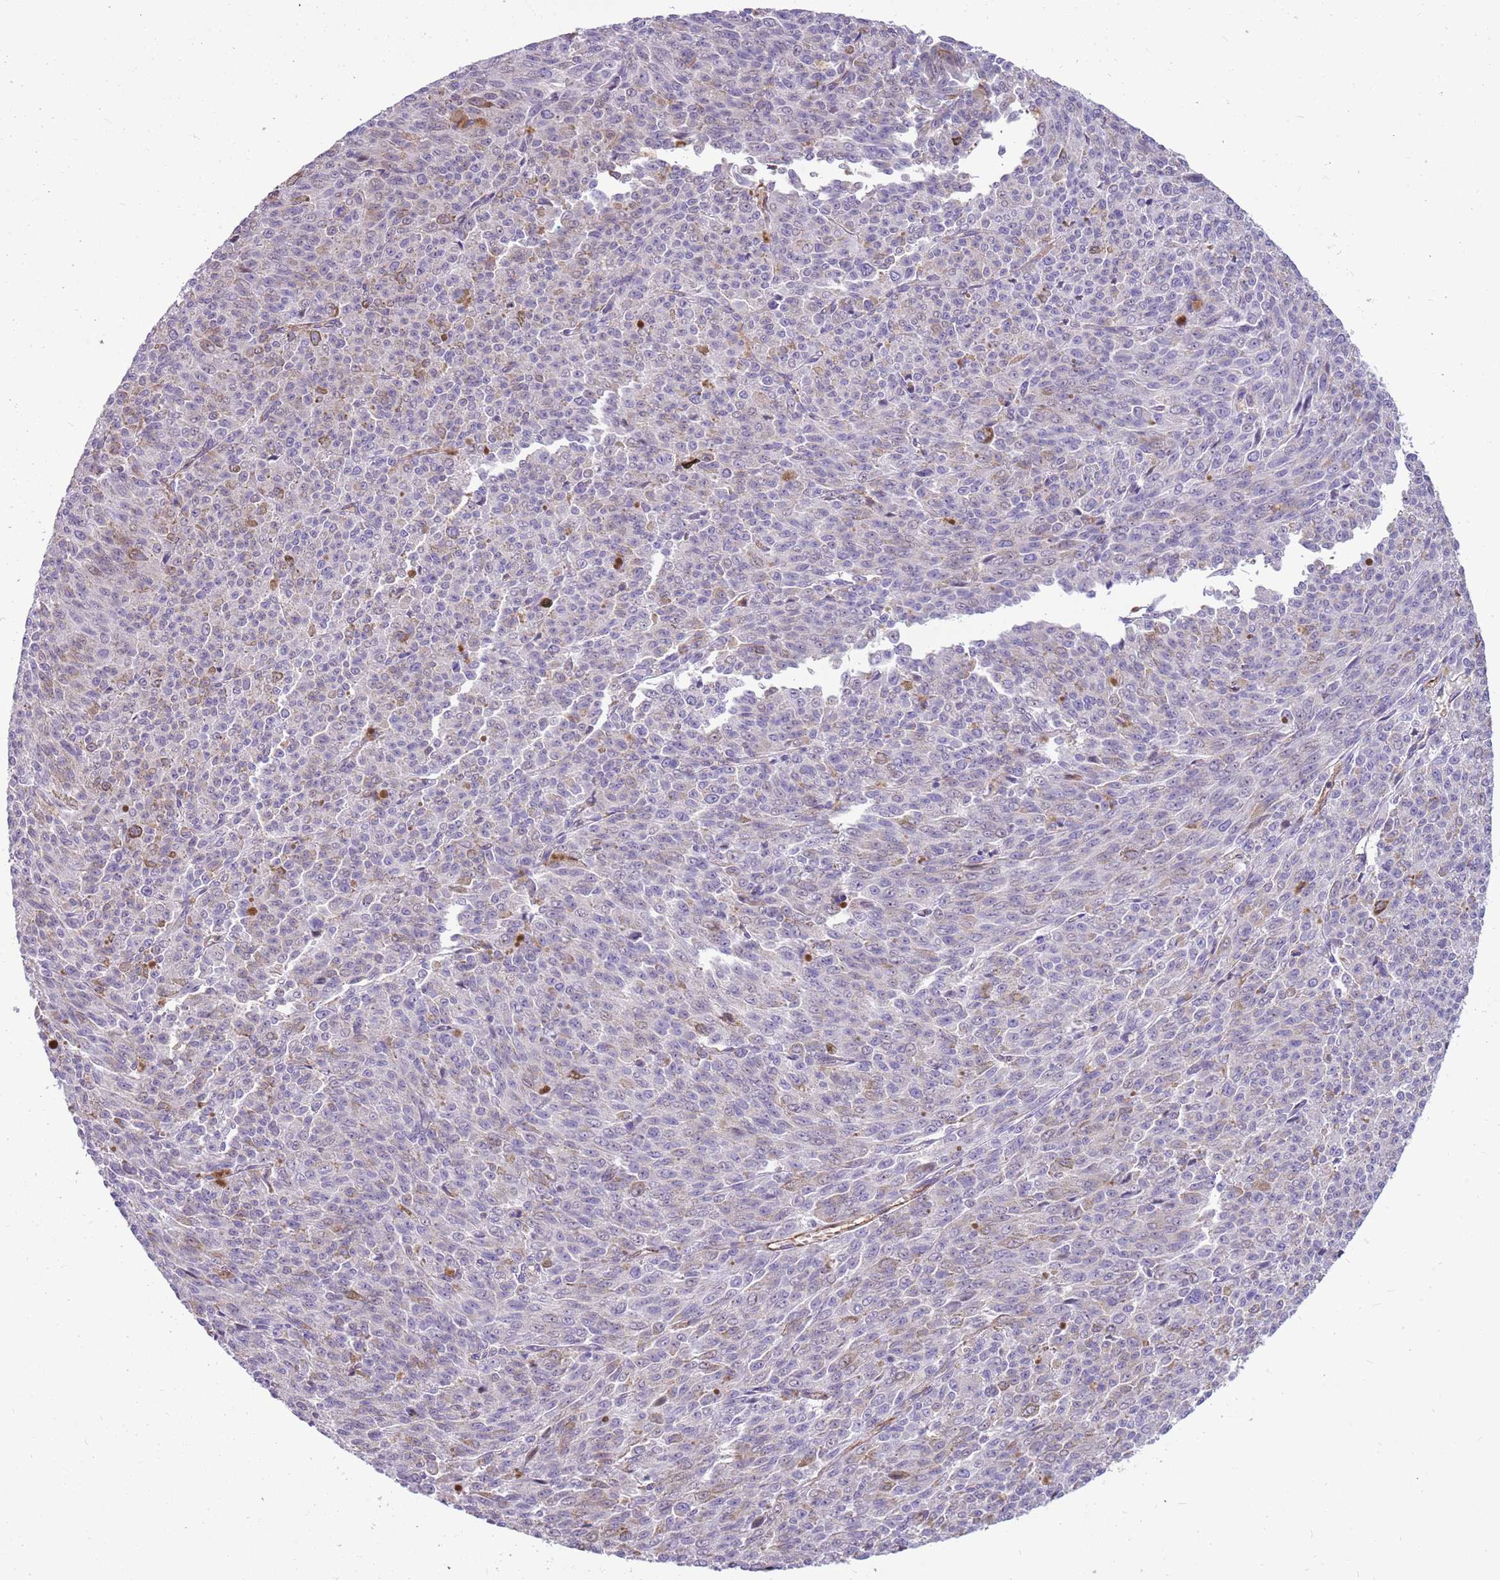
{"staining": {"intensity": "negative", "quantity": "none", "location": "none"}, "tissue": "melanoma", "cell_type": "Tumor cells", "image_type": "cancer", "snomed": [{"axis": "morphology", "description": "Malignant melanoma, NOS"}, {"axis": "topography", "description": "Skin"}], "caption": "Immunohistochemistry (IHC) of human malignant melanoma shows no positivity in tumor cells. (Stains: DAB (3,3'-diaminobenzidine) immunohistochemistry with hematoxylin counter stain, Microscopy: brightfield microscopy at high magnification).", "gene": "PCNX1", "patient": {"sex": "female", "age": 52}}